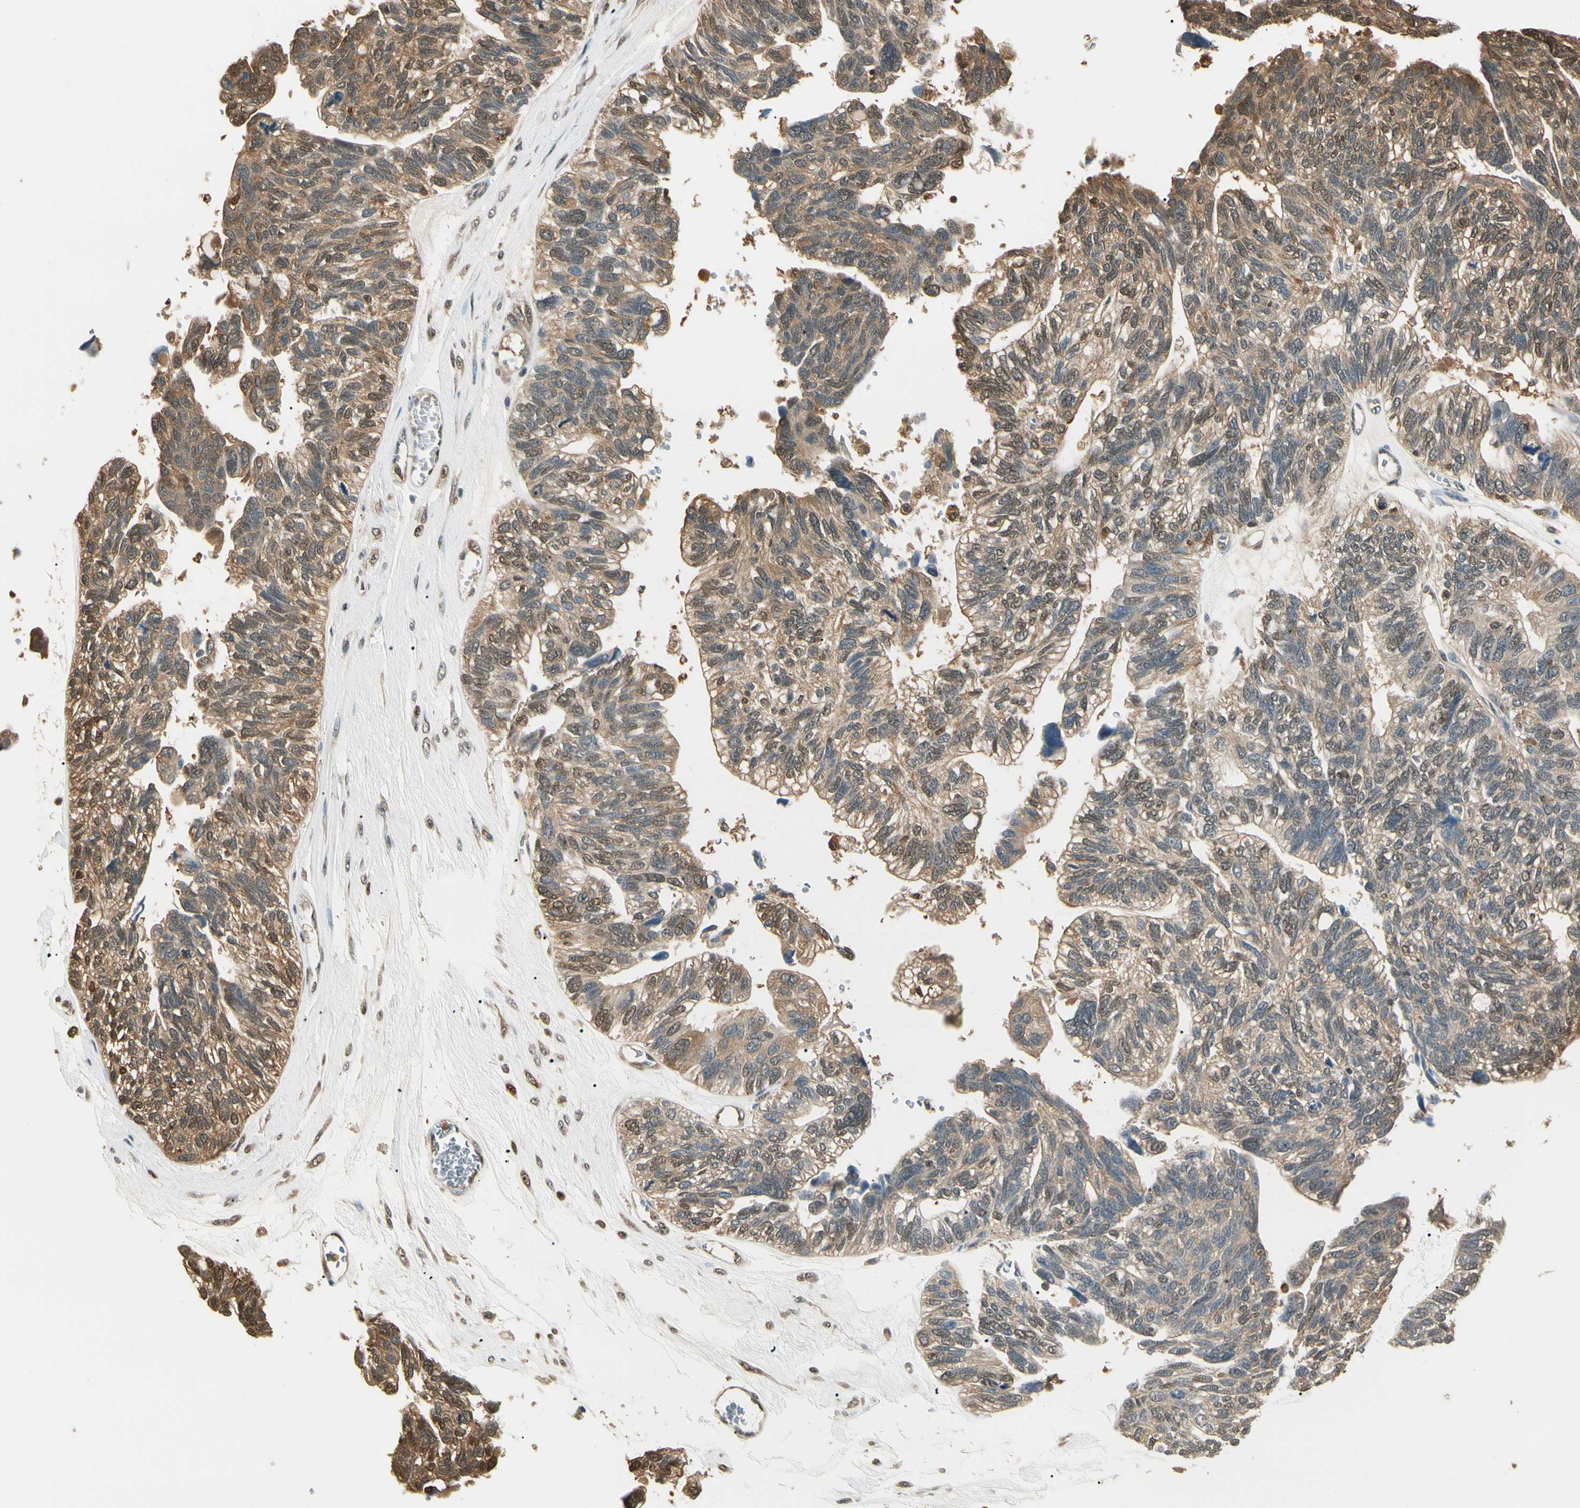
{"staining": {"intensity": "weak", "quantity": ">75%", "location": "cytoplasmic/membranous,nuclear"}, "tissue": "ovarian cancer", "cell_type": "Tumor cells", "image_type": "cancer", "snomed": [{"axis": "morphology", "description": "Cystadenocarcinoma, serous, NOS"}, {"axis": "topography", "description": "Ovary"}], "caption": "Ovarian serous cystadenocarcinoma stained for a protein (brown) exhibits weak cytoplasmic/membranous and nuclear positive expression in approximately >75% of tumor cells.", "gene": "PNCK", "patient": {"sex": "female", "age": 79}}